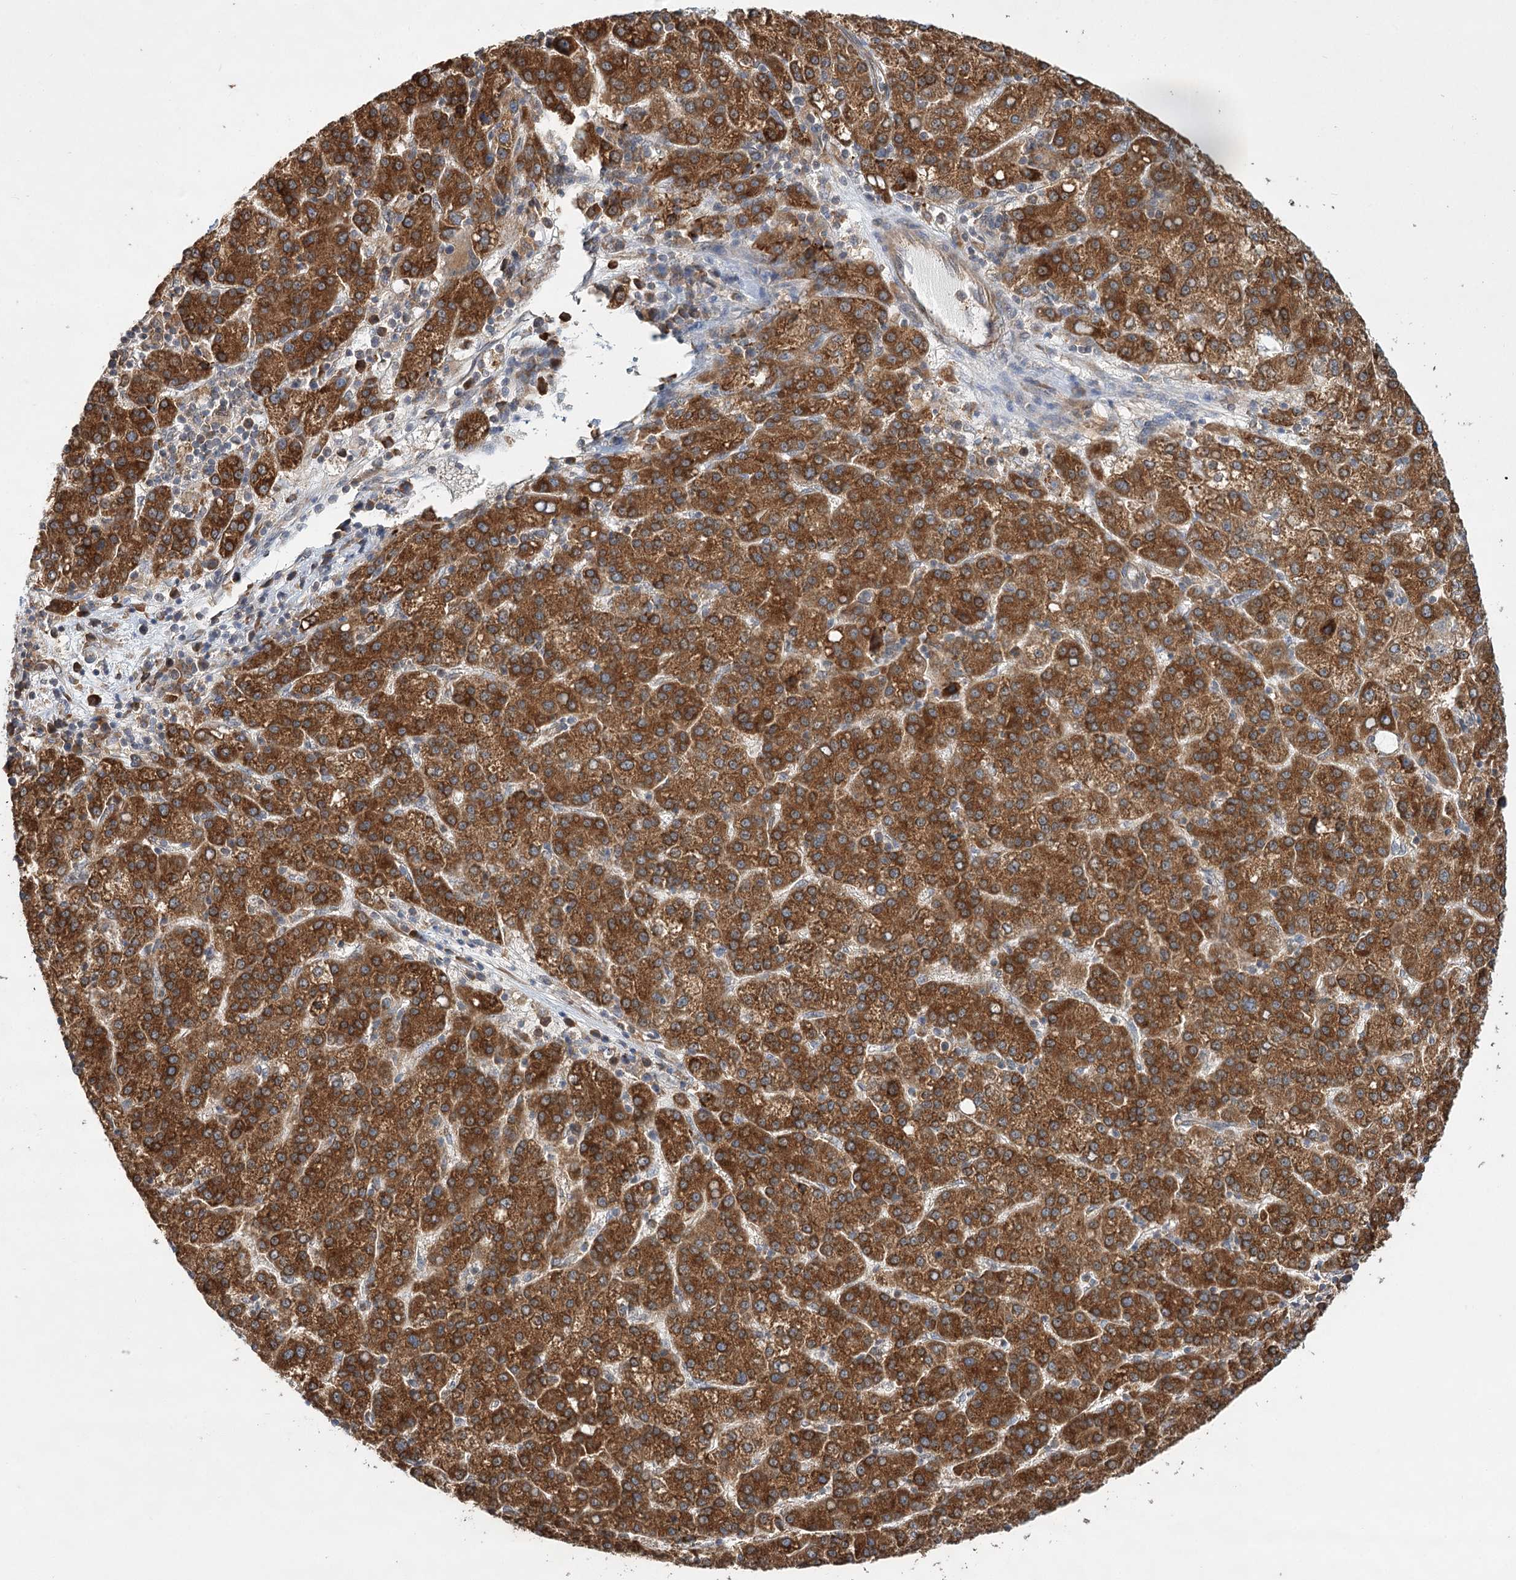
{"staining": {"intensity": "strong", "quantity": ">75%", "location": "cytoplasmic/membranous"}, "tissue": "liver cancer", "cell_type": "Tumor cells", "image_type": "cancer", "snomed": [{"axis": "morphology", "description": "Carcinoma, Hepatocellular, NOS"}, {"axis": "topography", "description": "Liver"}], "caption": "Human hepatocellular carcinoma (liver) stained with a brown dye demonstrates strong cytoplasmic/membranous positive staining in about >75% of tumor cells.", "gene": "DNAJB14", "patient": {"sex": "female", "age": 58}}